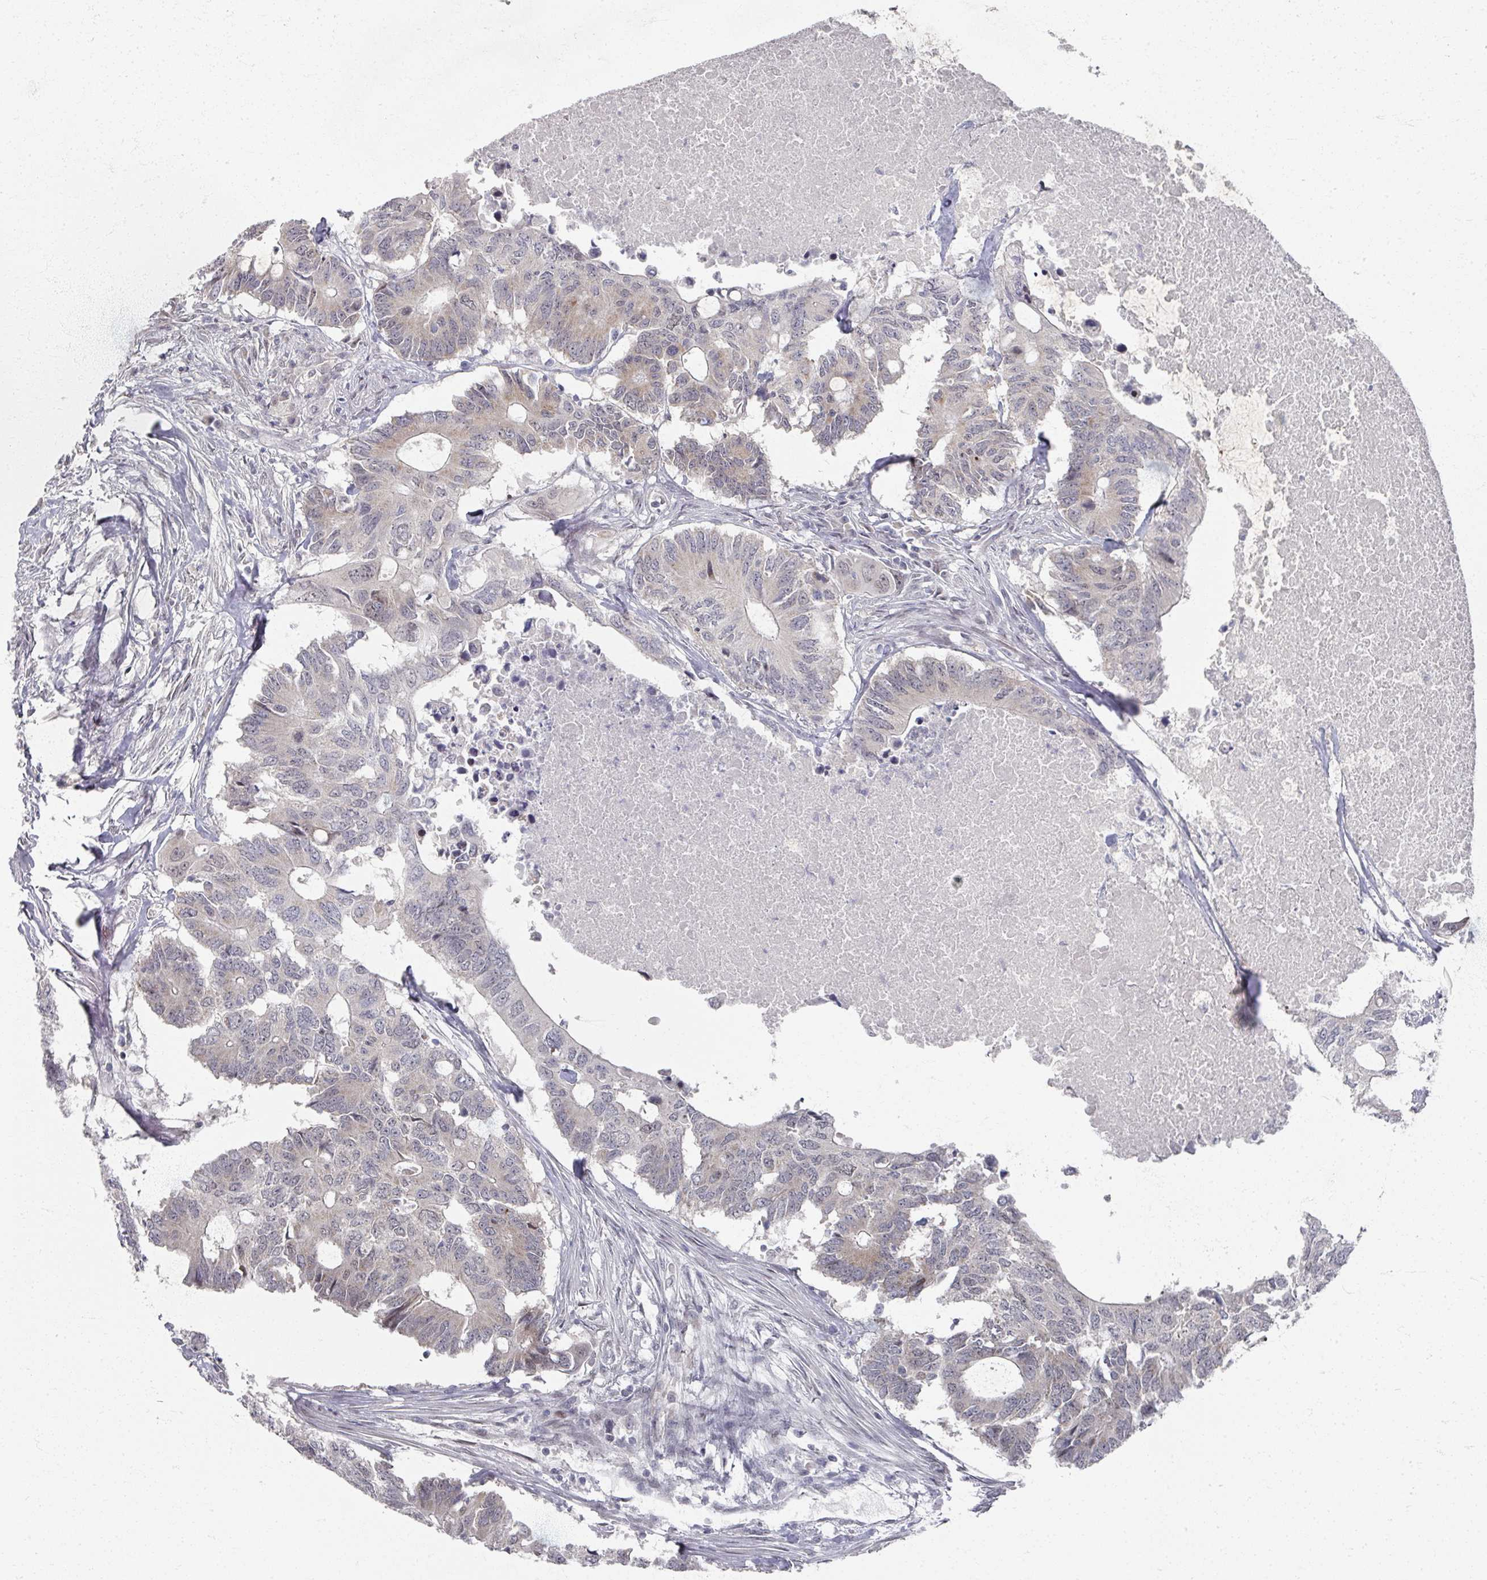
{"staining": {"intensity": "negative", "quantity": "none", "location": "none"}, "tissue": "colorectal cancer", "cell_type": "Tumor cells", "image_type": "cancer", "snomed": [{"axis": "morphology", "description": "Adenocarcinoma, NOS"}, {"axis": "topography", "description": "Colon"}], "caption": "Human colorectal adenocarcinoma stained for a protein using IHC shows no expression in tumor cells.", "gene": "PSKH1", "patient": {"sex": "male", "age": 71}}